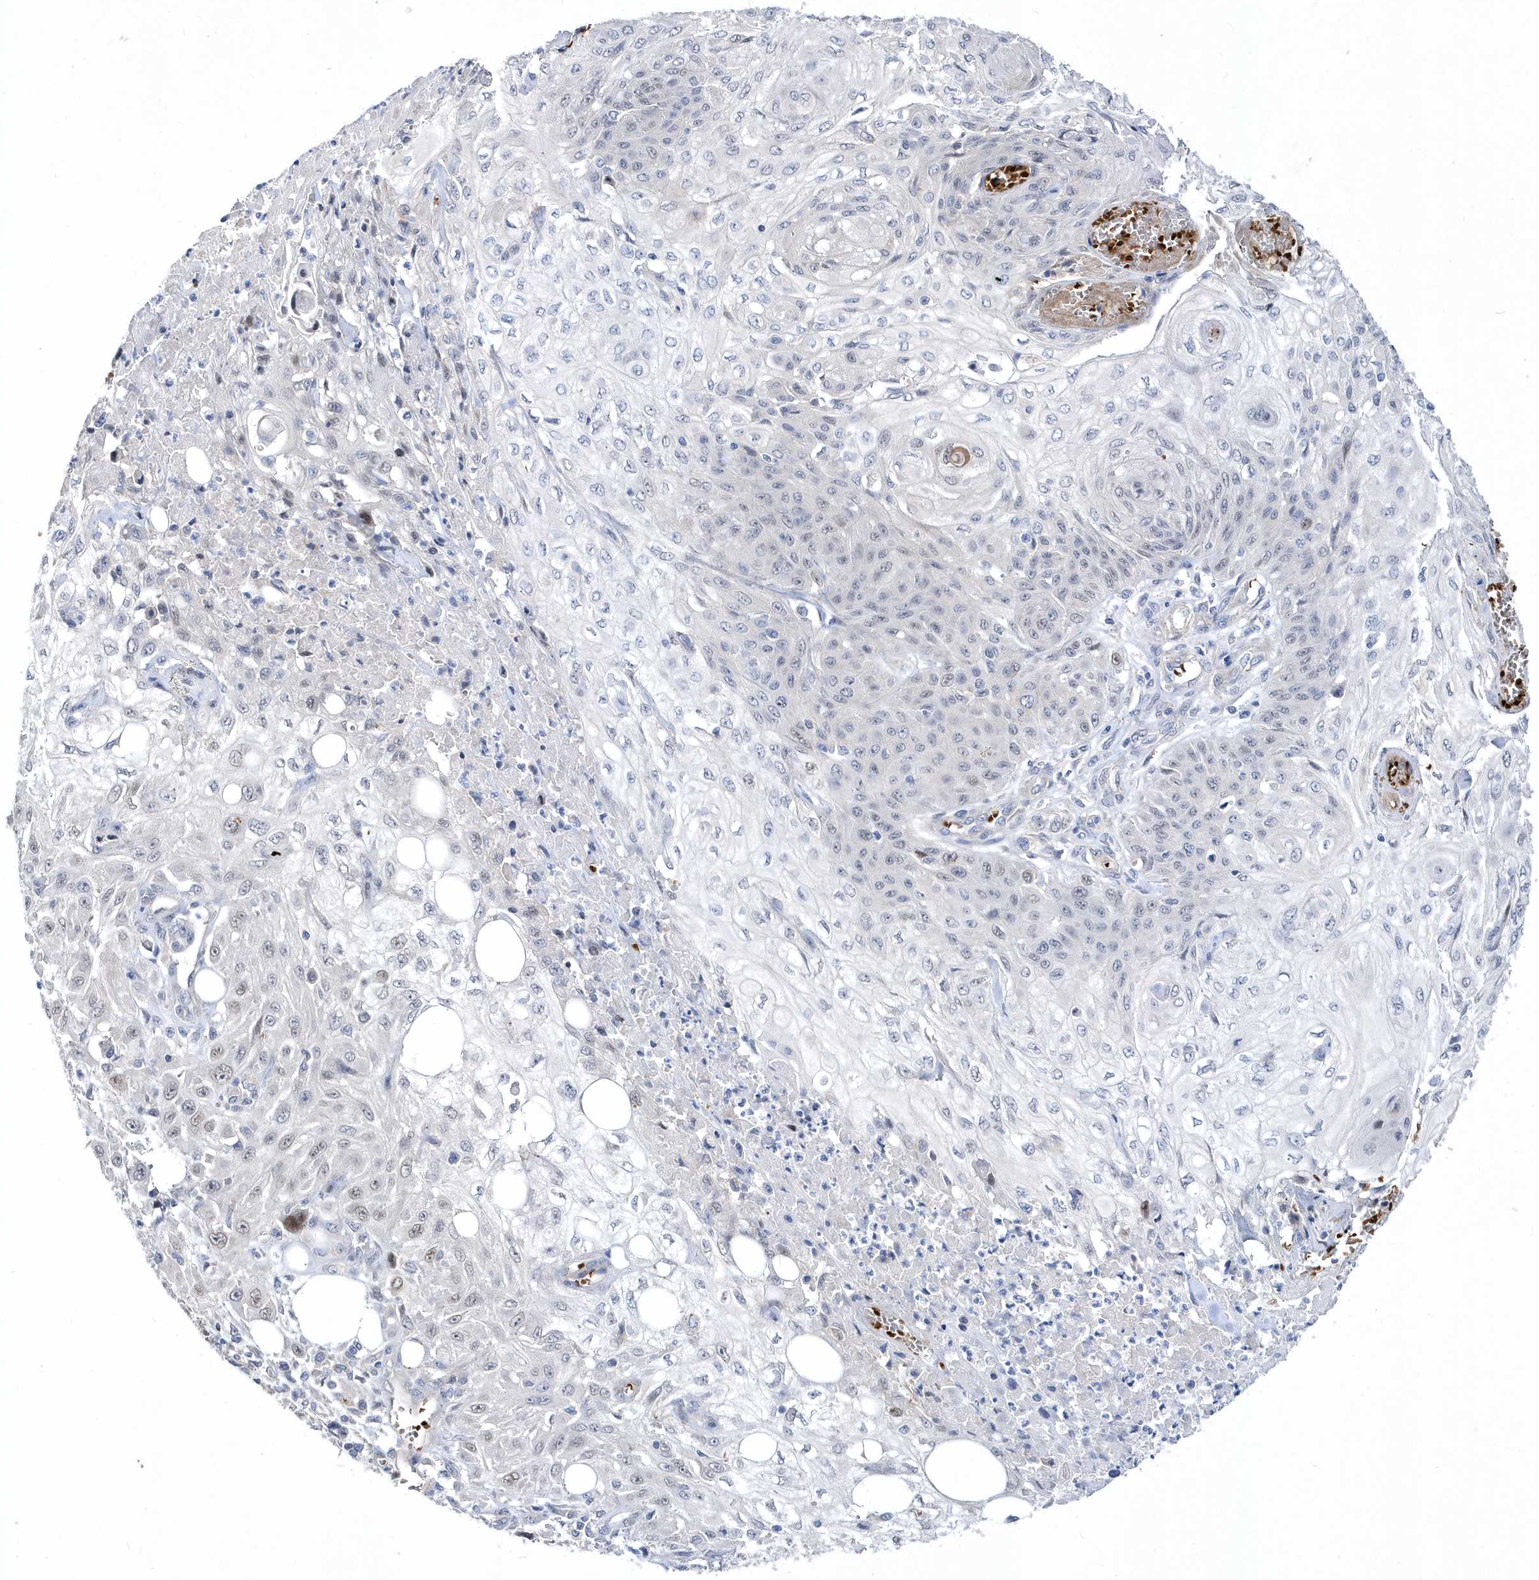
{"staining": {"intensity": "weak", "quantity": "<25%", "location": "nuclear"}, "tissue": "skin cancer", "cell_type": "Tumor cells", "image_type": "cancer", "snomed": [{"axis": "morphology", "description": "Squamous cell carcinoma, NOS"}, {"axis": "morphology", "description": "Squamous cell carcinoma, metastatic, NOS"}, {"axis": "topography", "description": "Skin"}, {"axis": "topography", "description": "Lymph node"}], "caption": "An IHC image of squamous cell carcinoma (skin) is shown. There is no staining in tumor cells of squamous cell carcinoma (skin).", "gene": "ZNF875", "patient": {"sex": "male", "age": 75}}